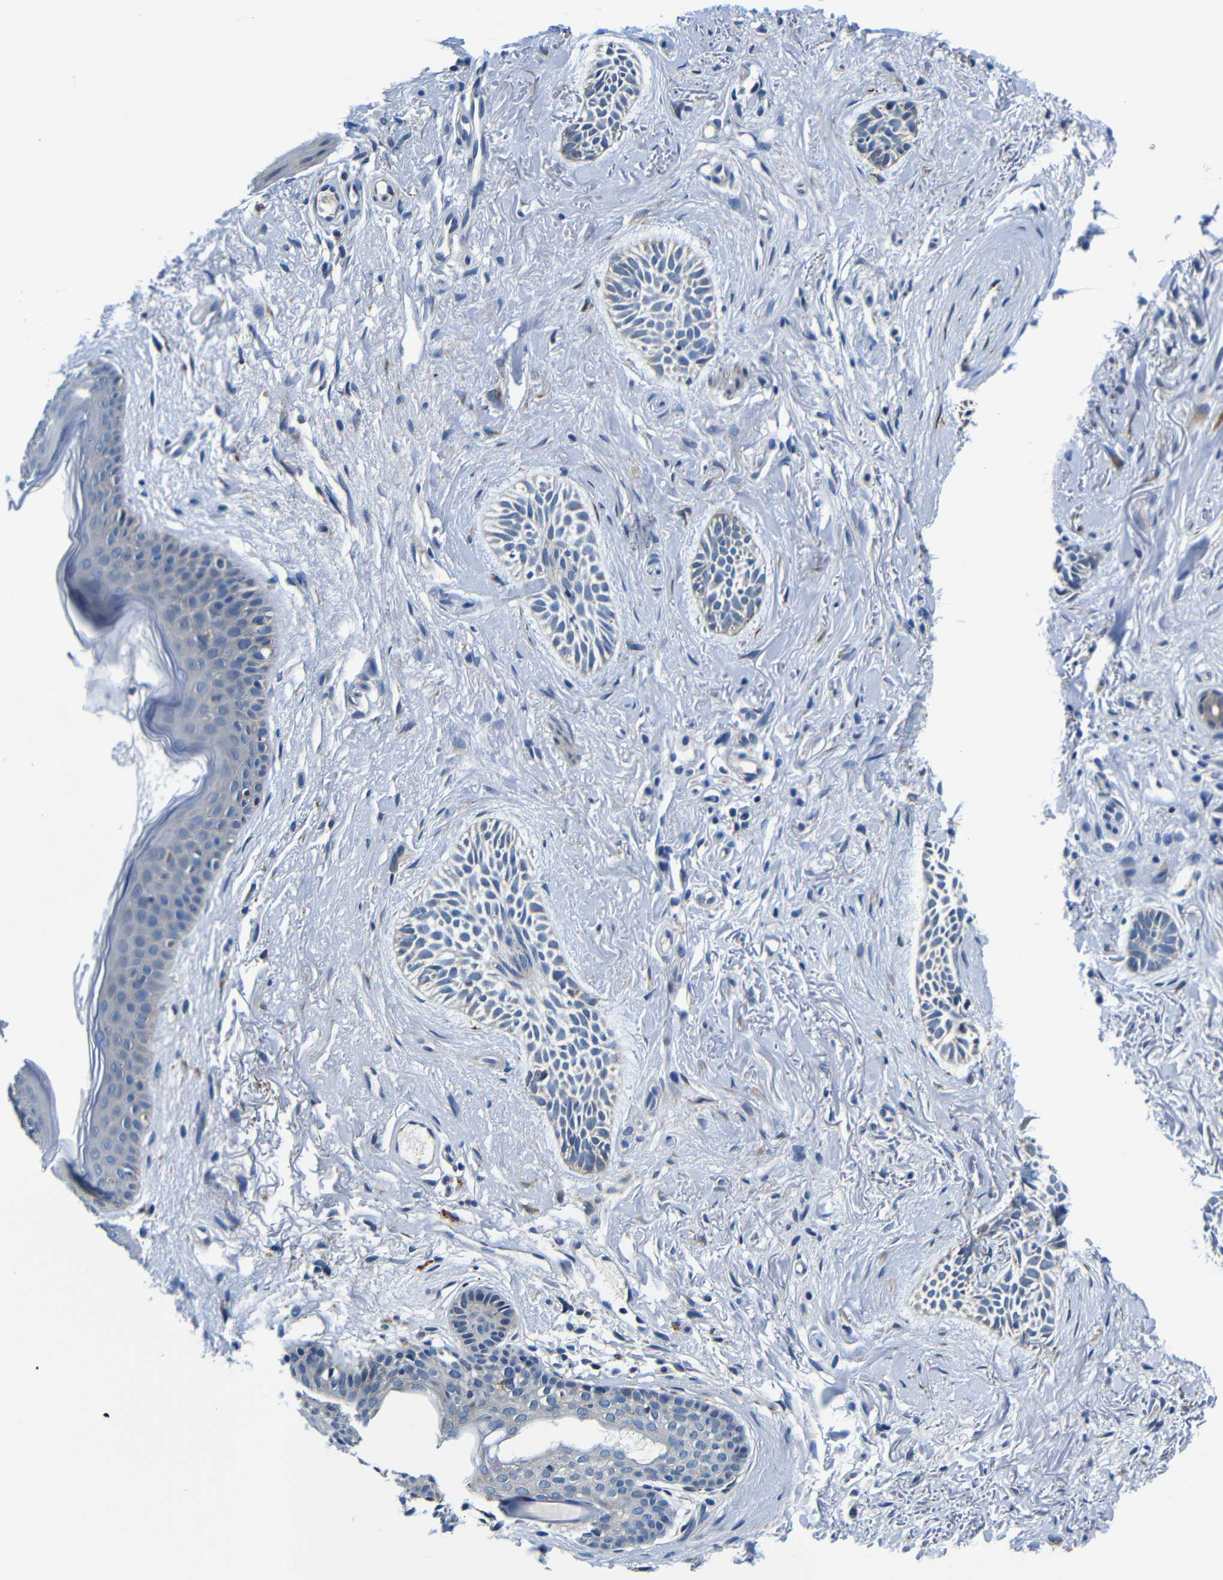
{"staining": {"intensity": "negative", "quantity": "none", "location": "none"}, "tissue": "skin cancer", "cell_type": "Tumor cells", "image_type": "cancer", "snomed": [{"axis": "morphology", "description": "Normal tissue, NOS"}, {"axis": "morphology", "description": "Basal cell carcinoma"}, {"axis": "topography", "description": "Skin"}], "caption": "There is no significant staining in tumor cells of basal cell carcinoma (skin). (DAB immunohistochemistry (IHC) with hematoxylin counter stain).", "gene": "FKBP14", "patient": {"sex": "female", "age": 84}}